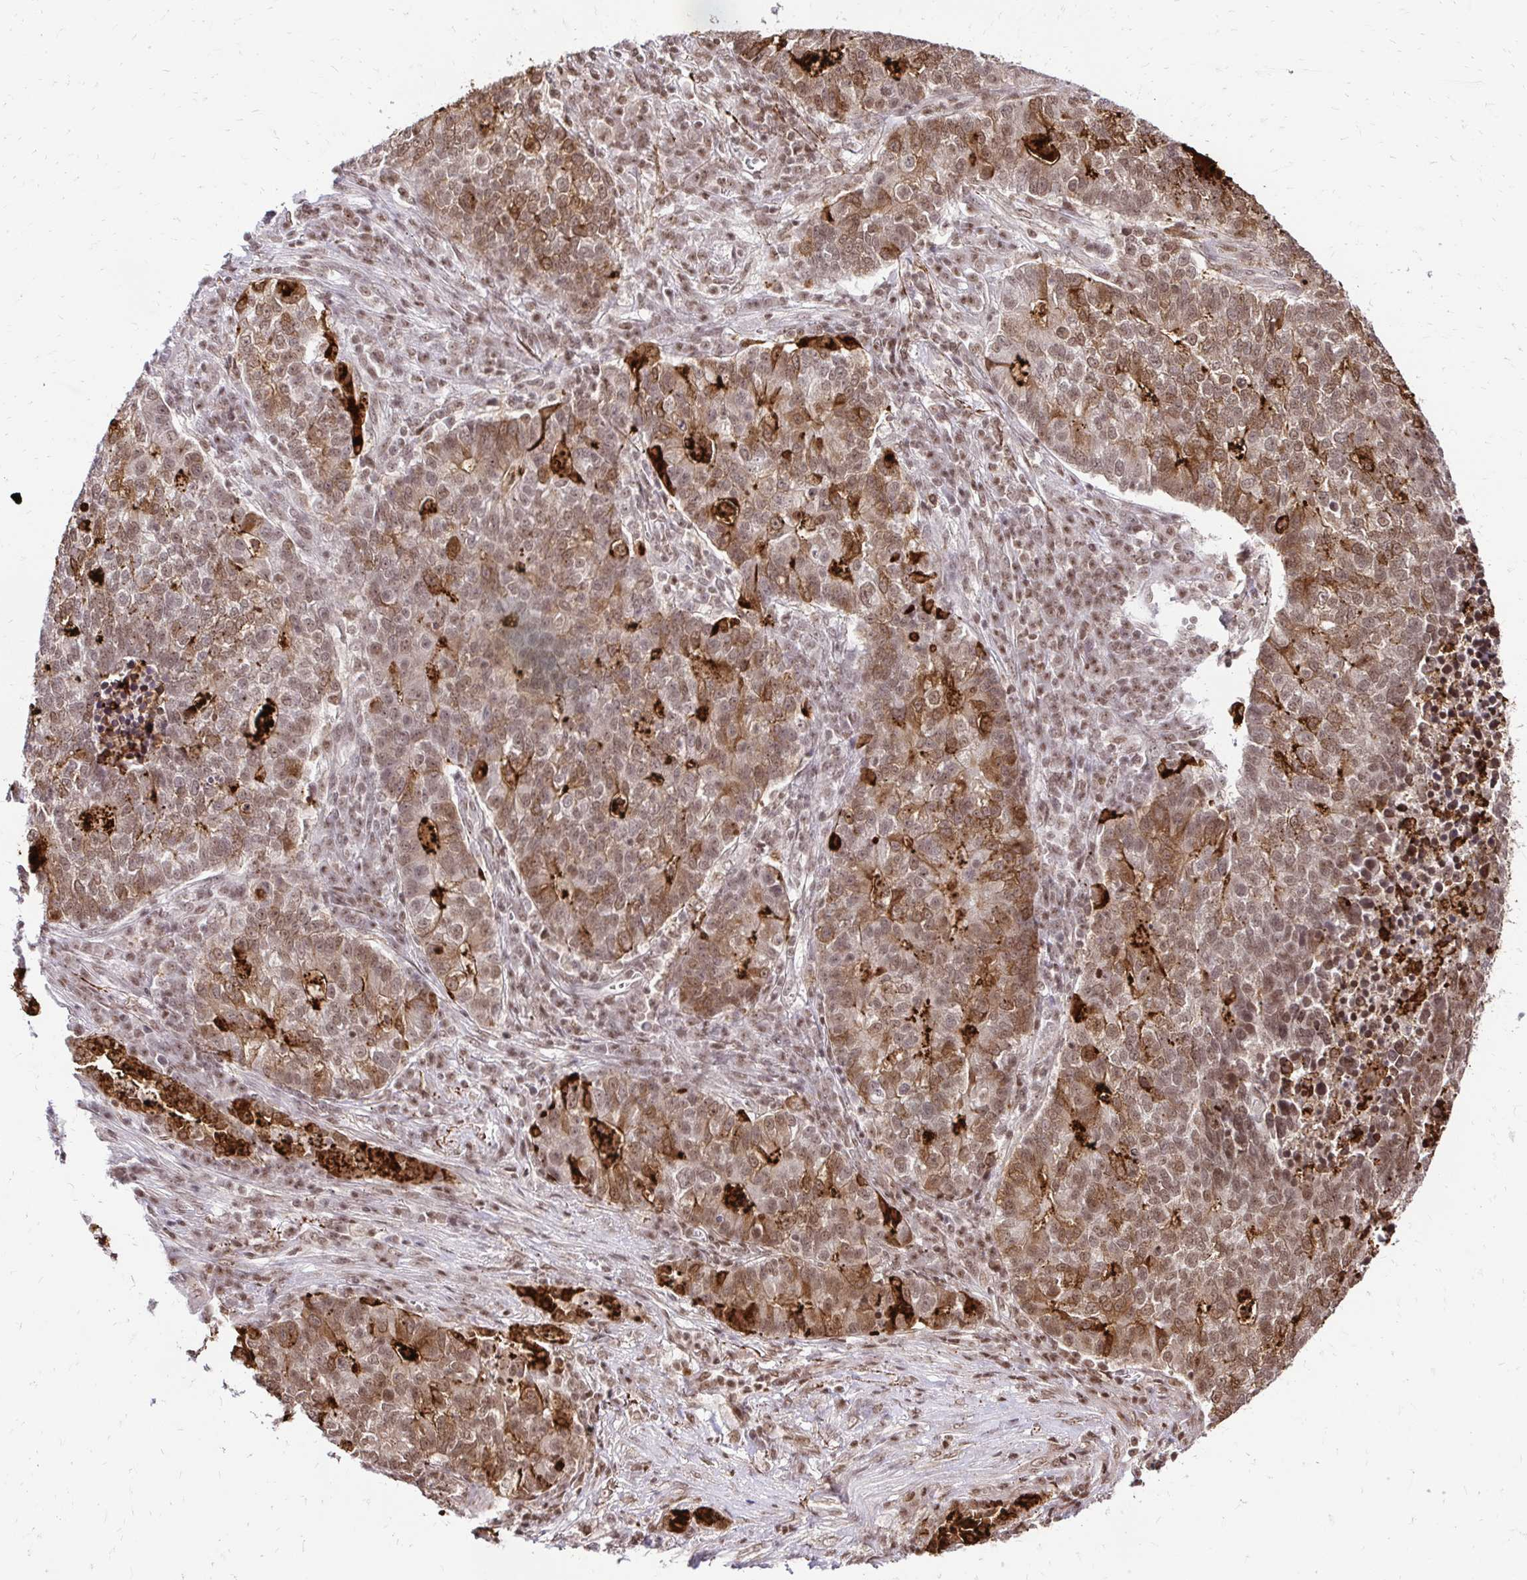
{"staining": {"intensity": "moderate", "quantity": ">75%", "location": "cytoplasmic/membranous,nuclear"}, "tissue": "lung cancer", "cell_type": "Tumor cells", "image_type": "cancer", "snomed": [{"axis": "morphology", "description": "Adenocarcinoma, NOS"}, {"axis": "topography", "description": "Lung"}], "caption": "Lung adenocarcinoma tissue demonstrates moderate cytoplasmic/membranous and nuclear expression in about >75% of tumor cells", "gene": "GLYR1", "patient": {"sex": "male", "age": 57}}